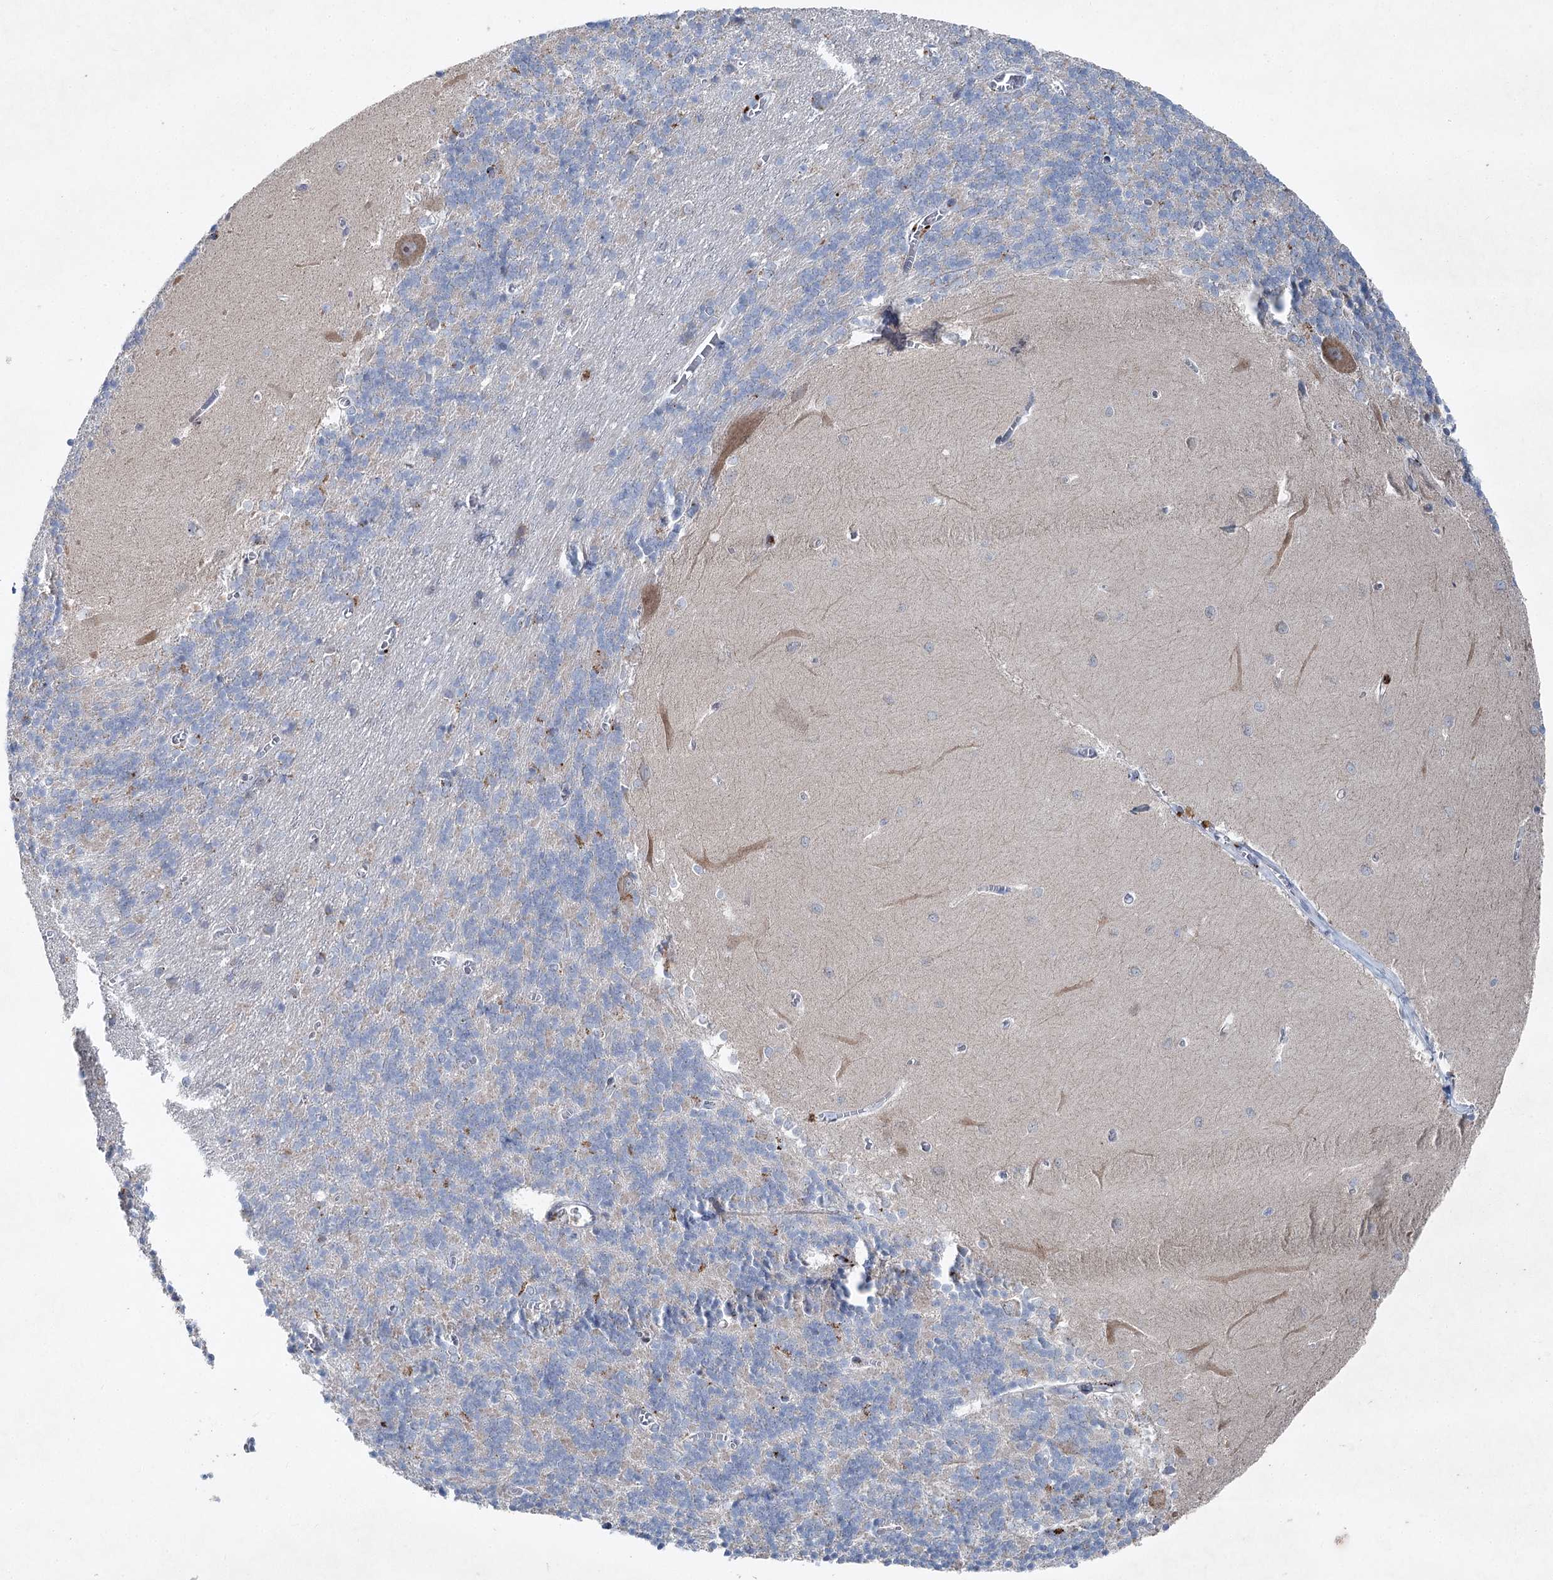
{"staining": {"intensity": "negative", "quantity": "none", "location": "none"}, "tissue": "cerebellum", "cell_type": "Cells in granular layer", "image_type": "normal", "snomed": [{"axis": "morphology", "description": "Normal tissue, NOS"}, {"axis": "topography", "description": "Cerebellum"}], "caption": "Immunohistochemical staining of benign cerebellum demonstrates no significant positivity in cells in granular layer.", "gene": "ENSG00000285330", "patient": {"sex": "male", "age": 37}}